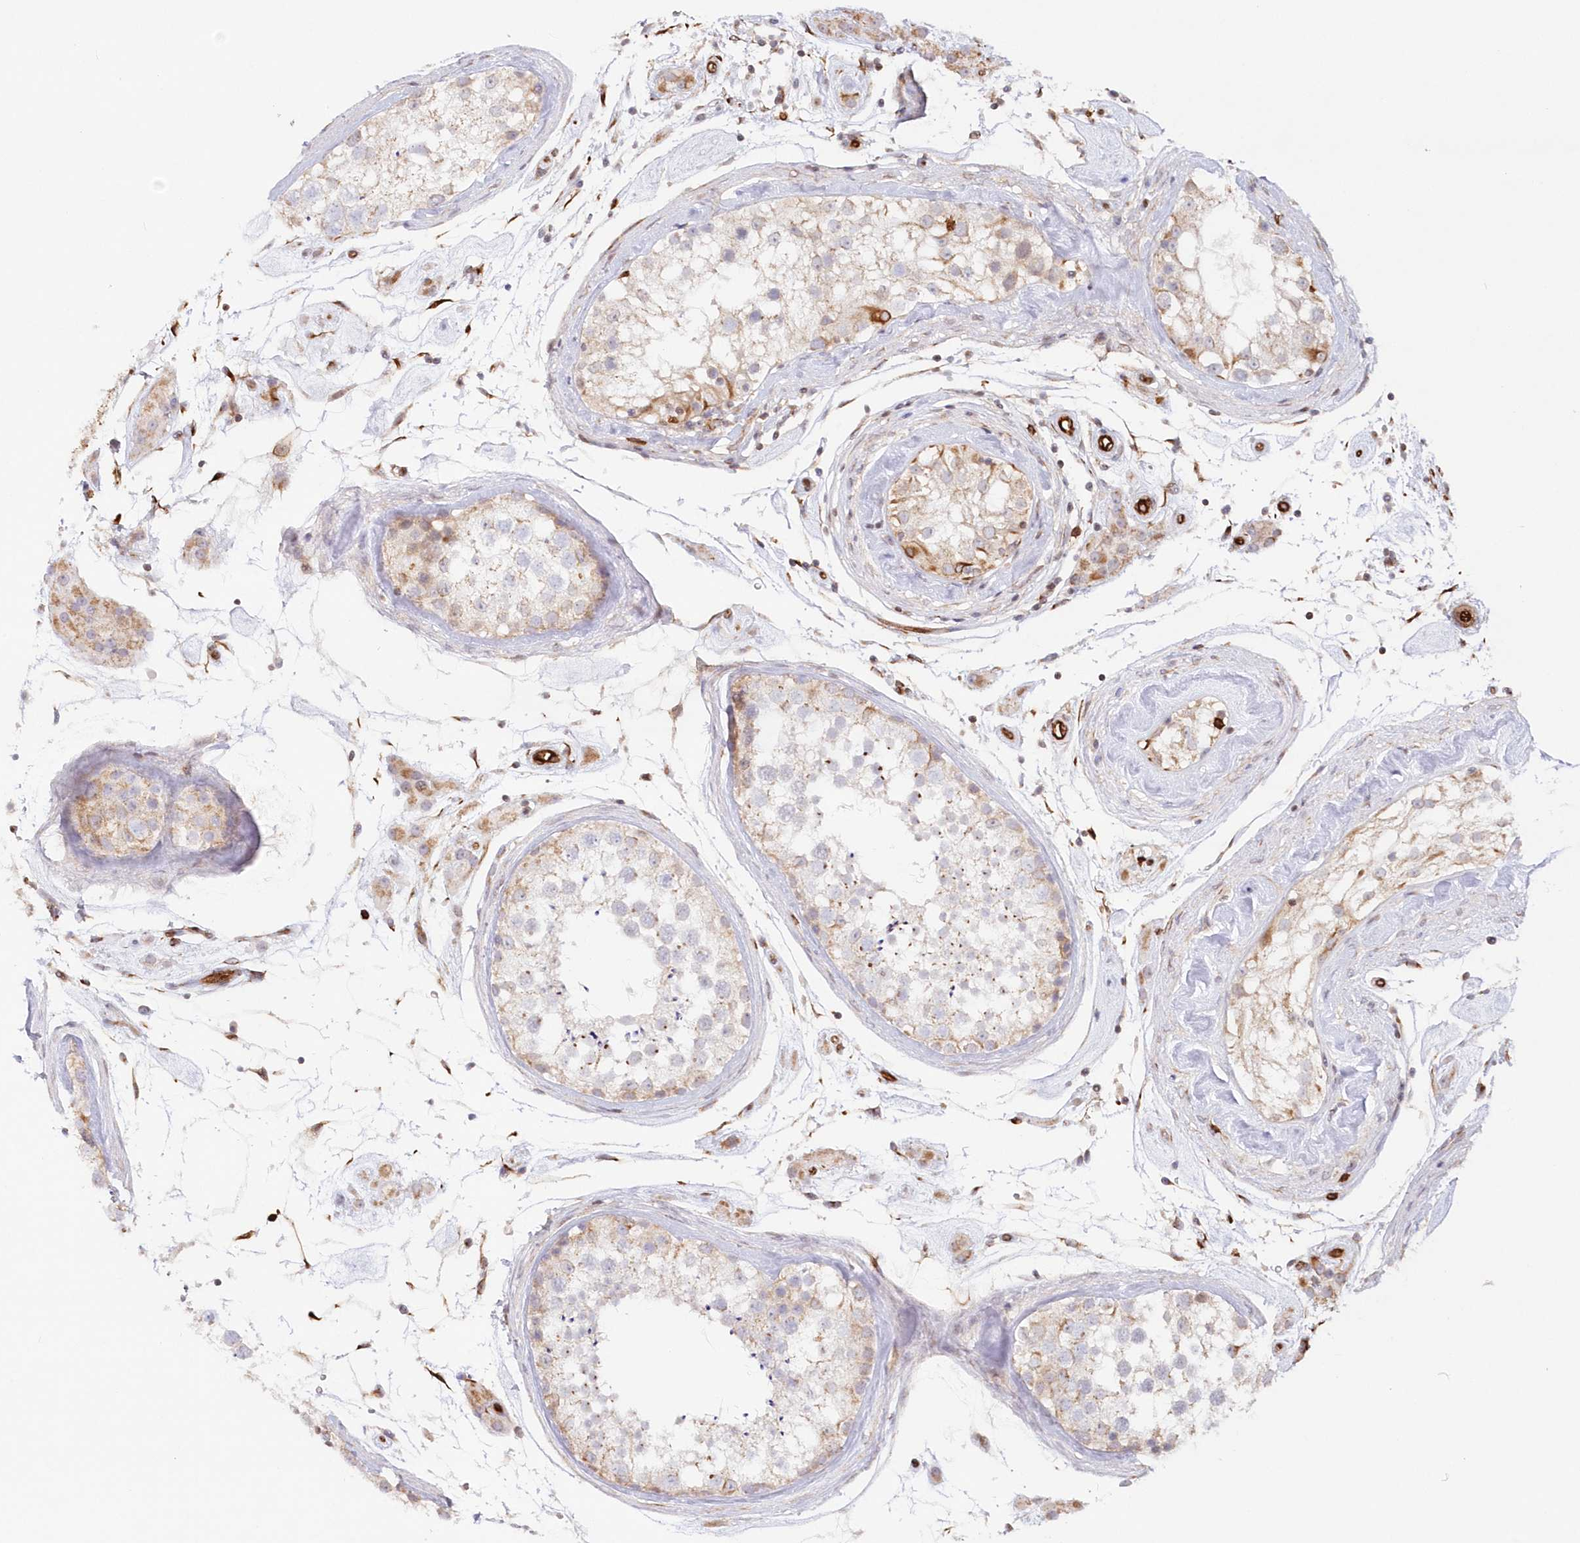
{"staining": {"intensity": "weak", "quantity": "<25%", "location": "cytoplasmic/membranous"}, "tissue": "testis", "cell_type": "Cells in seminiferous ducts", "image_type": "normal", "snomed": [{"axis": "morphology", "description": "Normal tissue, NOS"}, {"axis": "topography", "description": "Testis"}], "caption": "This is an immunohistochemistry image of benign testis. There is no staining in cells in seminiferous ducts.", "gene": "AFAP1L2", "patient": {"sex": "male", "age": 46}}